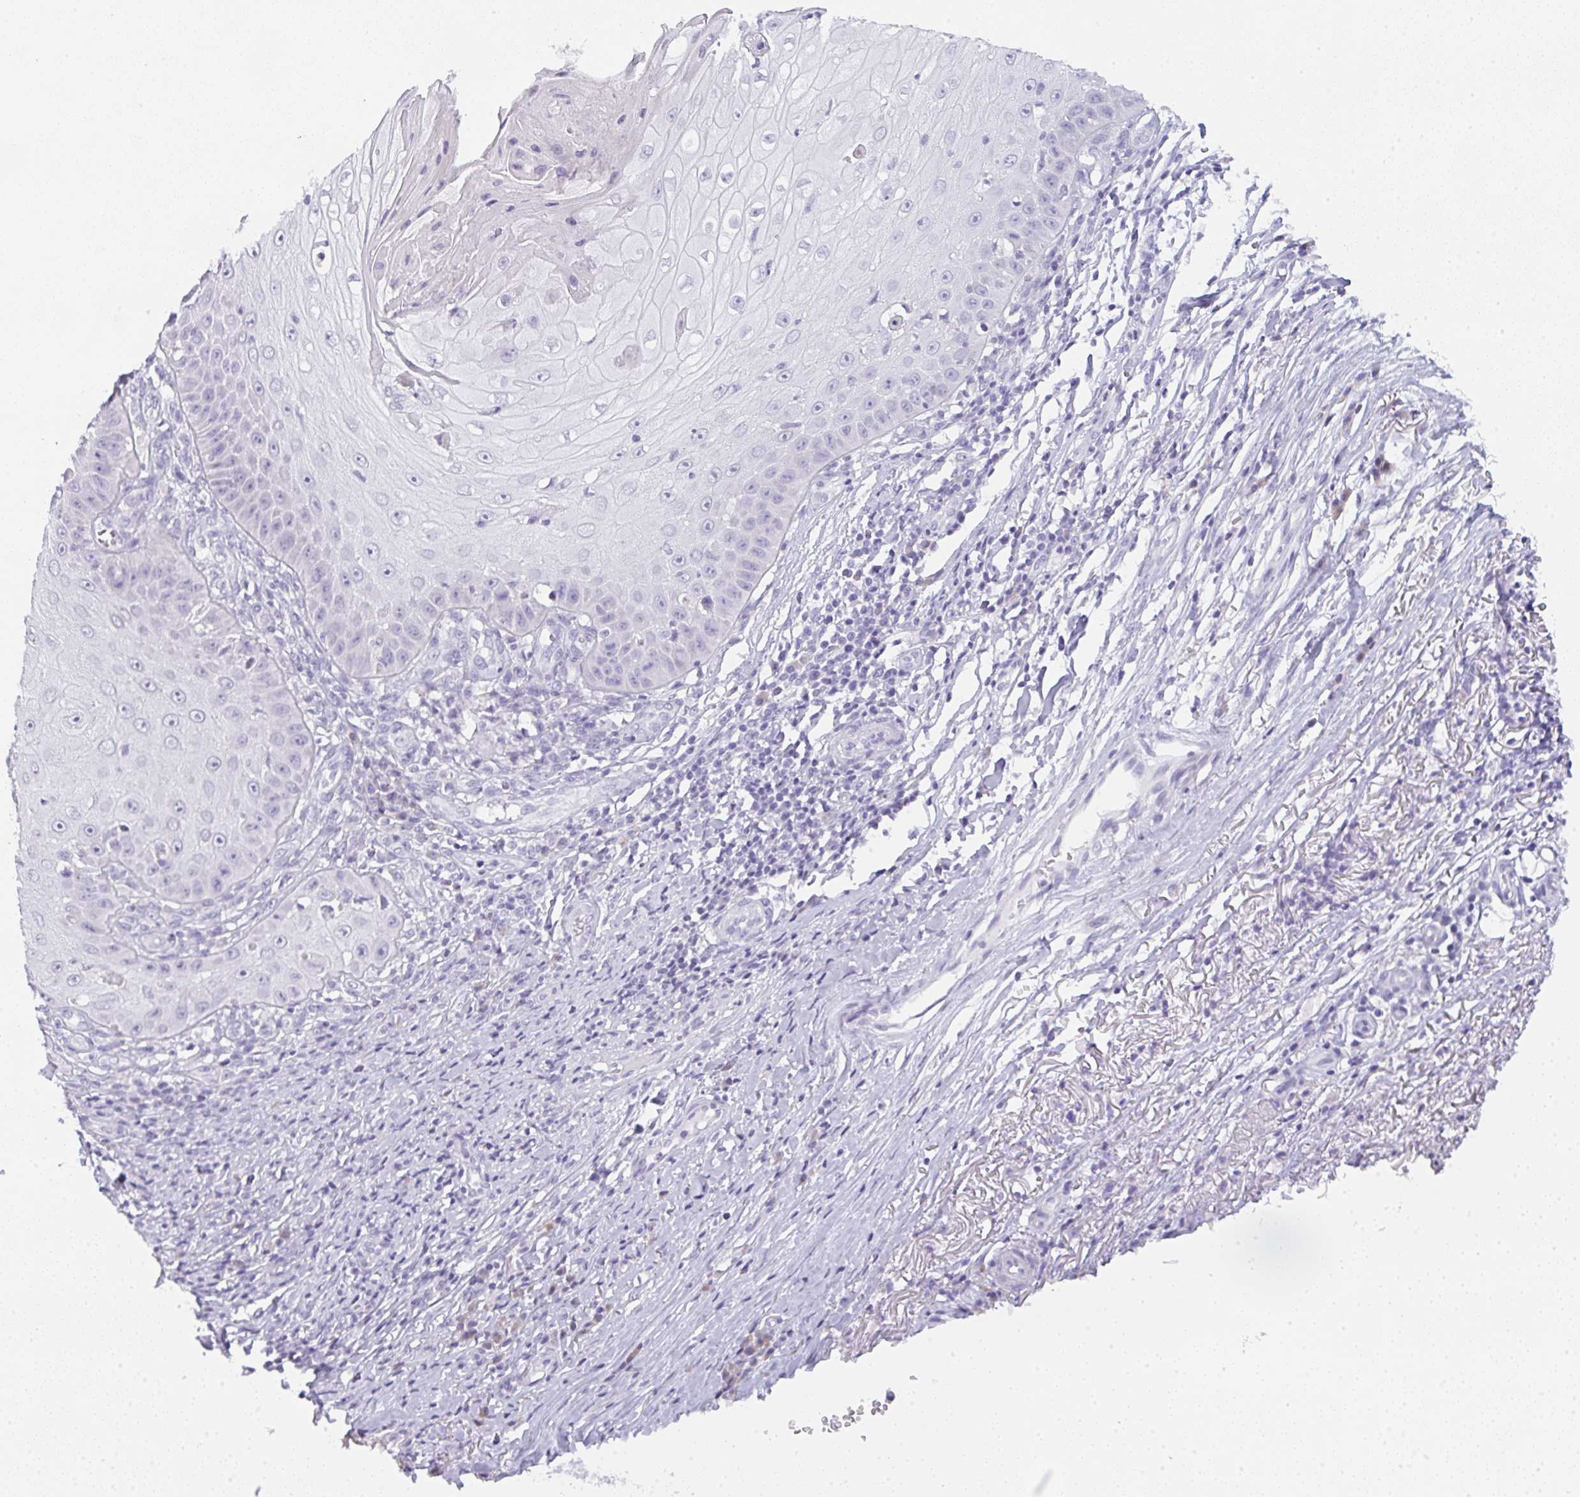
{"staining": {"intensity": "negative", "quantity": "none", "location": "none"}, "tissue": "skin cancer", "cell_type": "Tumor cells", "image_type": "cancer", "snomed": [{"axis": "morphology", "description": "Squamous cell carcinoma, NOS"}, {"axis": "topography", "description": "Skin"}], "caption": "Immunohistochemical staining of human skin cancer shows no significant positivity in tumor cells.", "gene": "LPAR4", "patient": {"sex": "male", "age": 70}}